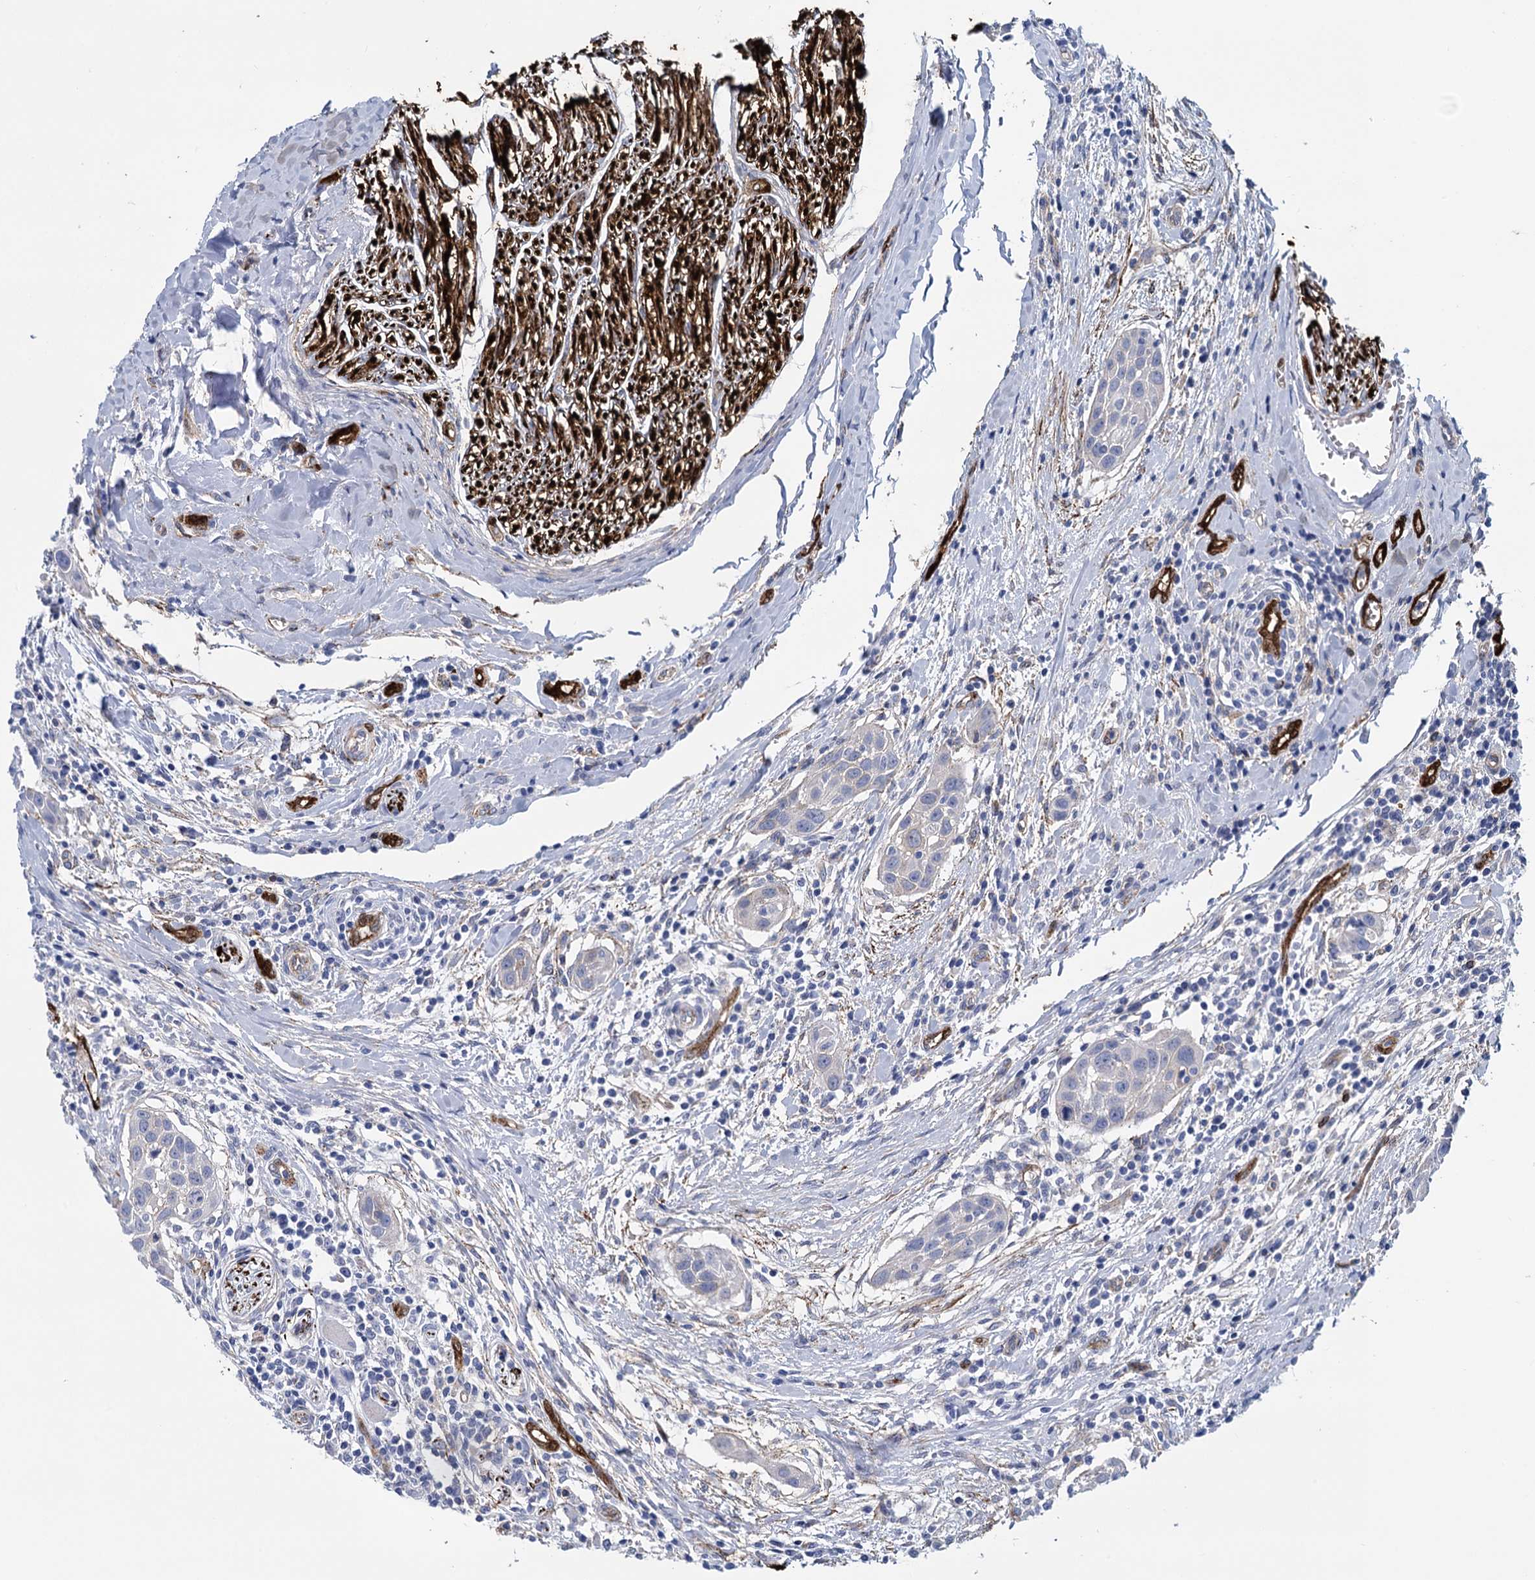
{"staining": {"intensity": "negative", "quantity": "none", "location": "none"}, "tissue": "head and neck cancer", "cell_type": "Tumor cells", "image_type": "cancer", "snomed": [{"axis": "morphology", "description": "Squamous cell carcinoma, NOS"}, {"axis": "topography", "description": "Oral tissue"}, {"axis": "topography", "description": "Head-Neck"}], "caption": "A photomicrograph of human head and neck cancer is negative for staining in tumor cells.", "gene": "SNCG", "patient": {"sex": "female", "age": 50}}